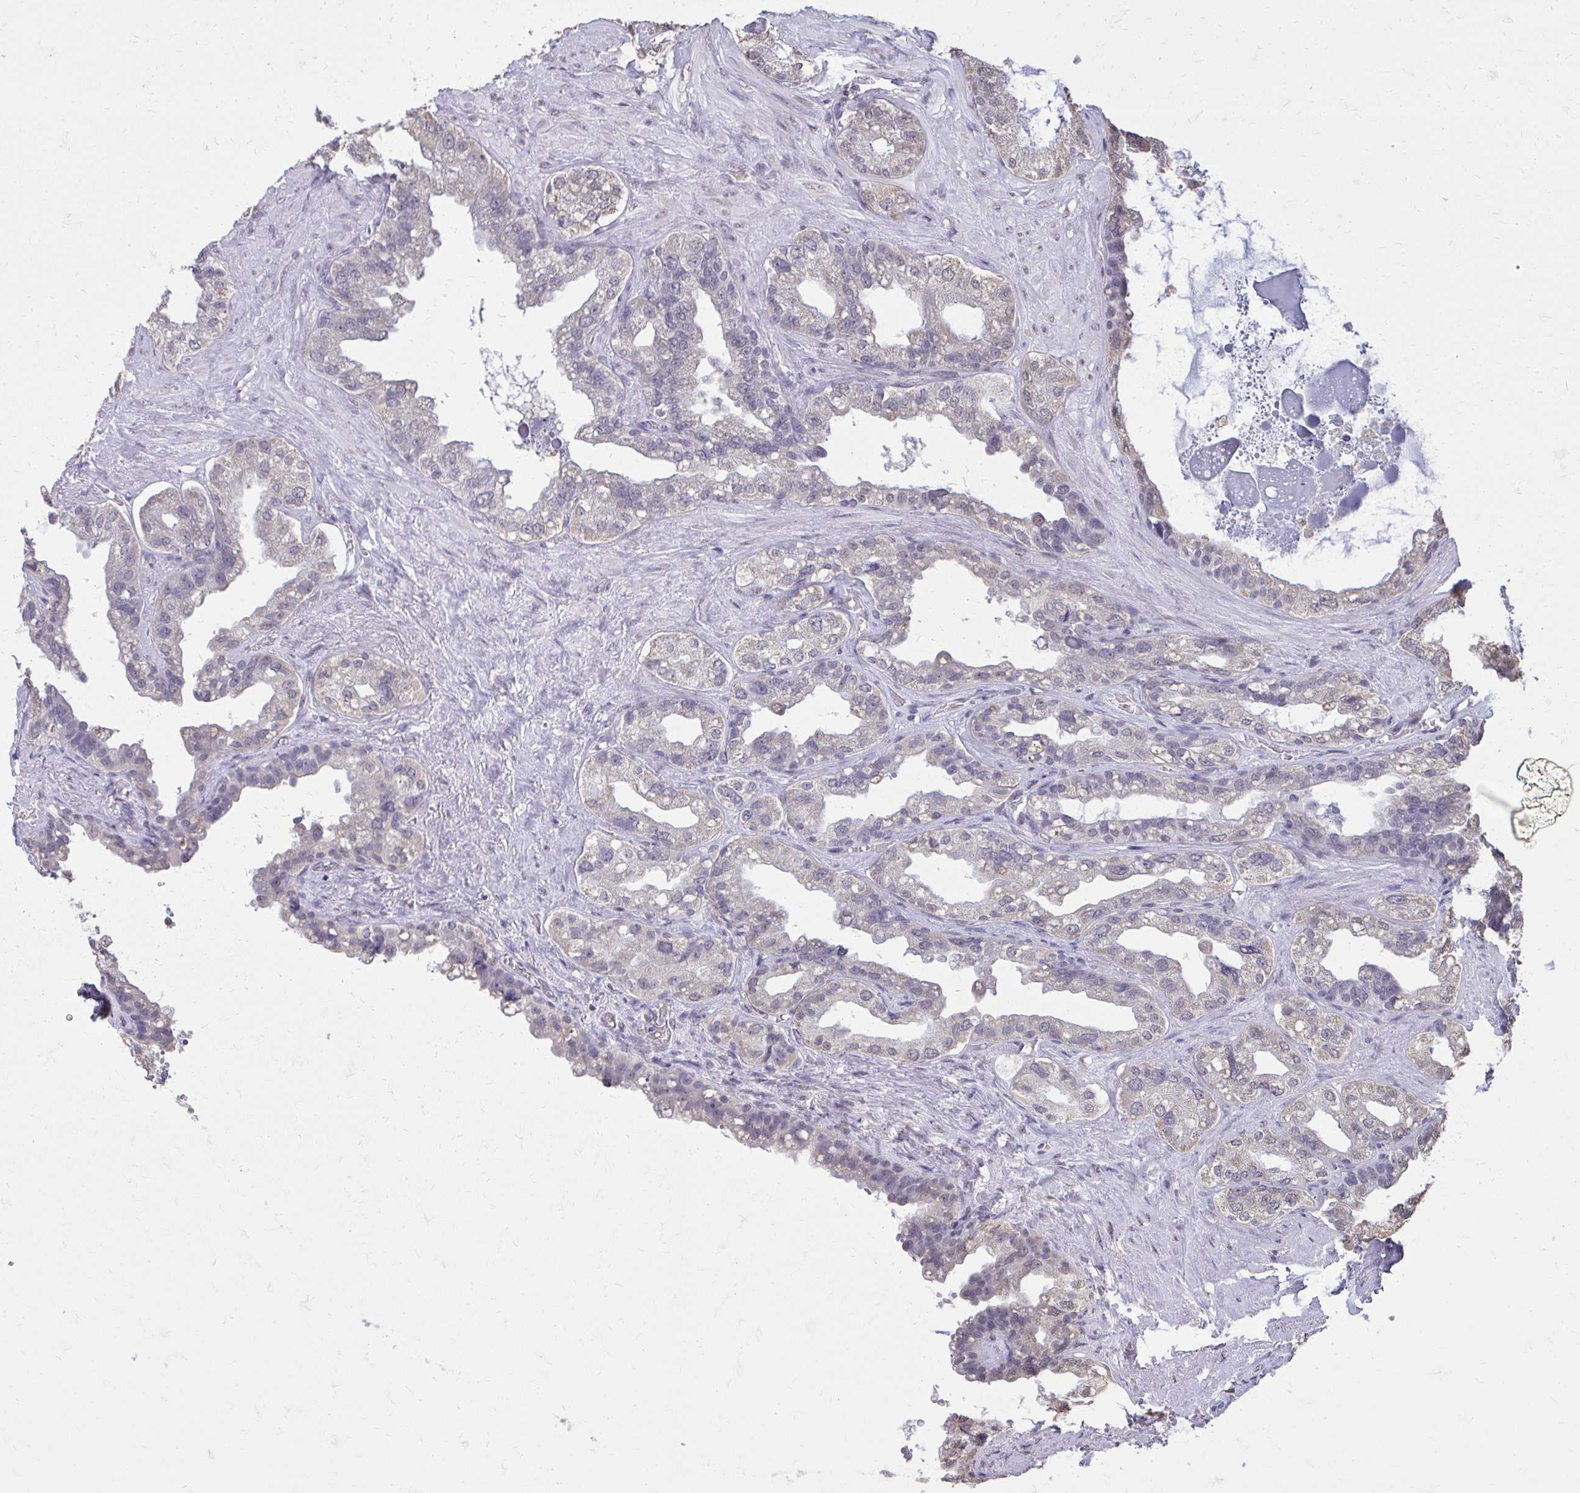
{"staining": {"intensity": "weak", "quantity": "<25%", "location": "cytoplasmic/membranous"}, "tissue": "seminal vesicle", "cell_type": "Glandular cells", "image_type": "normal", "snomed": [{"axis": "morphology", "description": "Normal tissue, NOS"}, {"axis": "topography", "description": "Seminal veicle"}, {"axis": "topography", "description": "Peripheral nerve tissue"}], "caption": "IHC image of normal seminal vesicle stained for a protein (brown), which exhibits no expression in glandular cells. (Brightfield microscopy of DAB (3,3'-diaminobenzidine) immunohistochemistry at high magnification).", "gene": "AKAP5", "patient": {"sex": "male", "age": 76}}